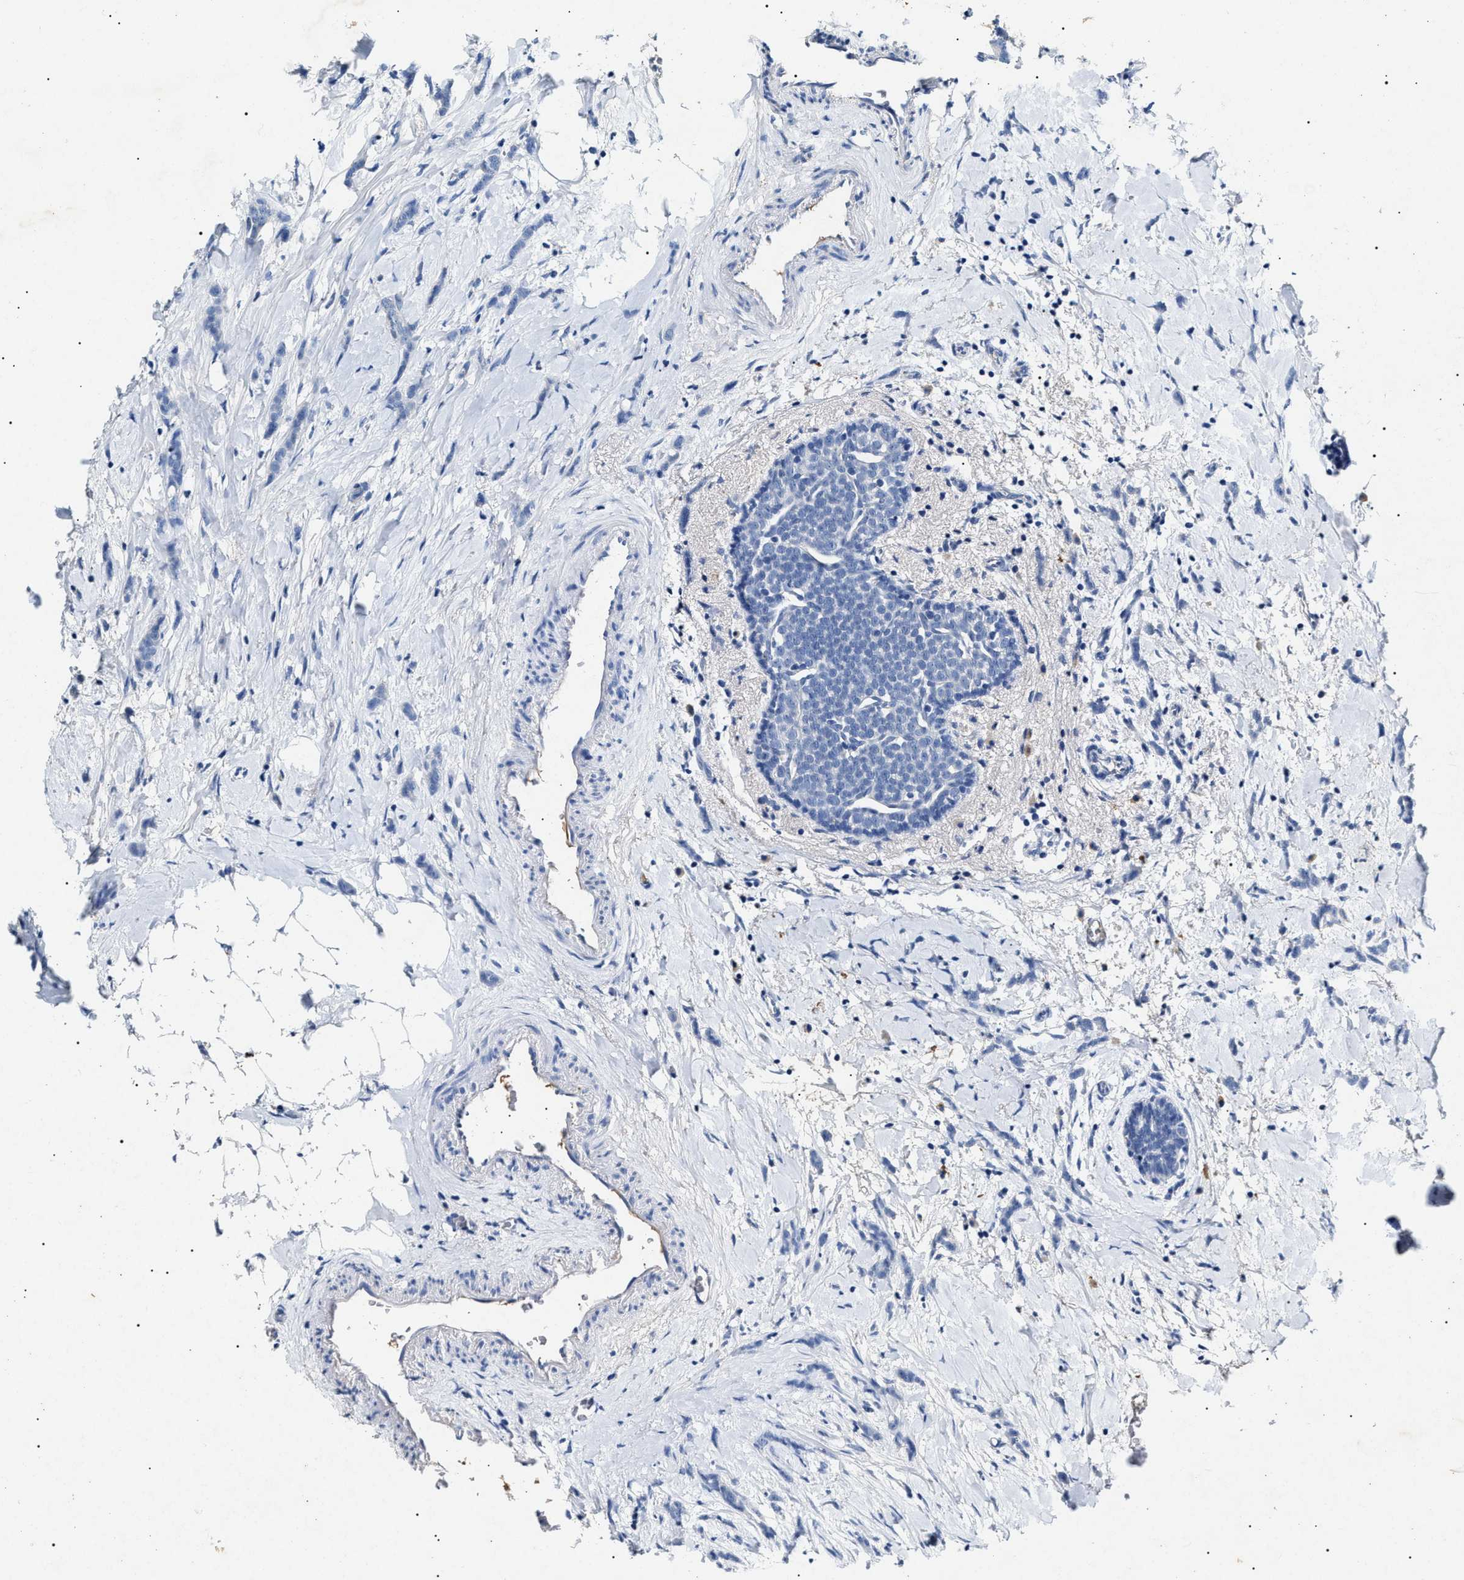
{"staining": {"intensity": "negative", "quantity": "none", "location": "none"}, "tissue": "breast cancer", "cell_type": "Tumor cells", "image_type": "cancer", "snomed": [{"axis": "morphology", "description": "Lobular carcinoma, in situ"}, {"axis": "morphology", "description": "Lobular carcinoma"}, {"axis": "topography", "description": "Breast"}], "caption": "DAB (3,3'-diaminobenzidine) immunohistochemical staining of human lobular carcinoma (breast) demonstrates no significant expression in tumor cells. (DAB (3,3'-diaminobenzidine) IHC with hematoxylin counter stain).", "gene": "LRRC8E", "patient": {"sex": "female", "age": 41}}